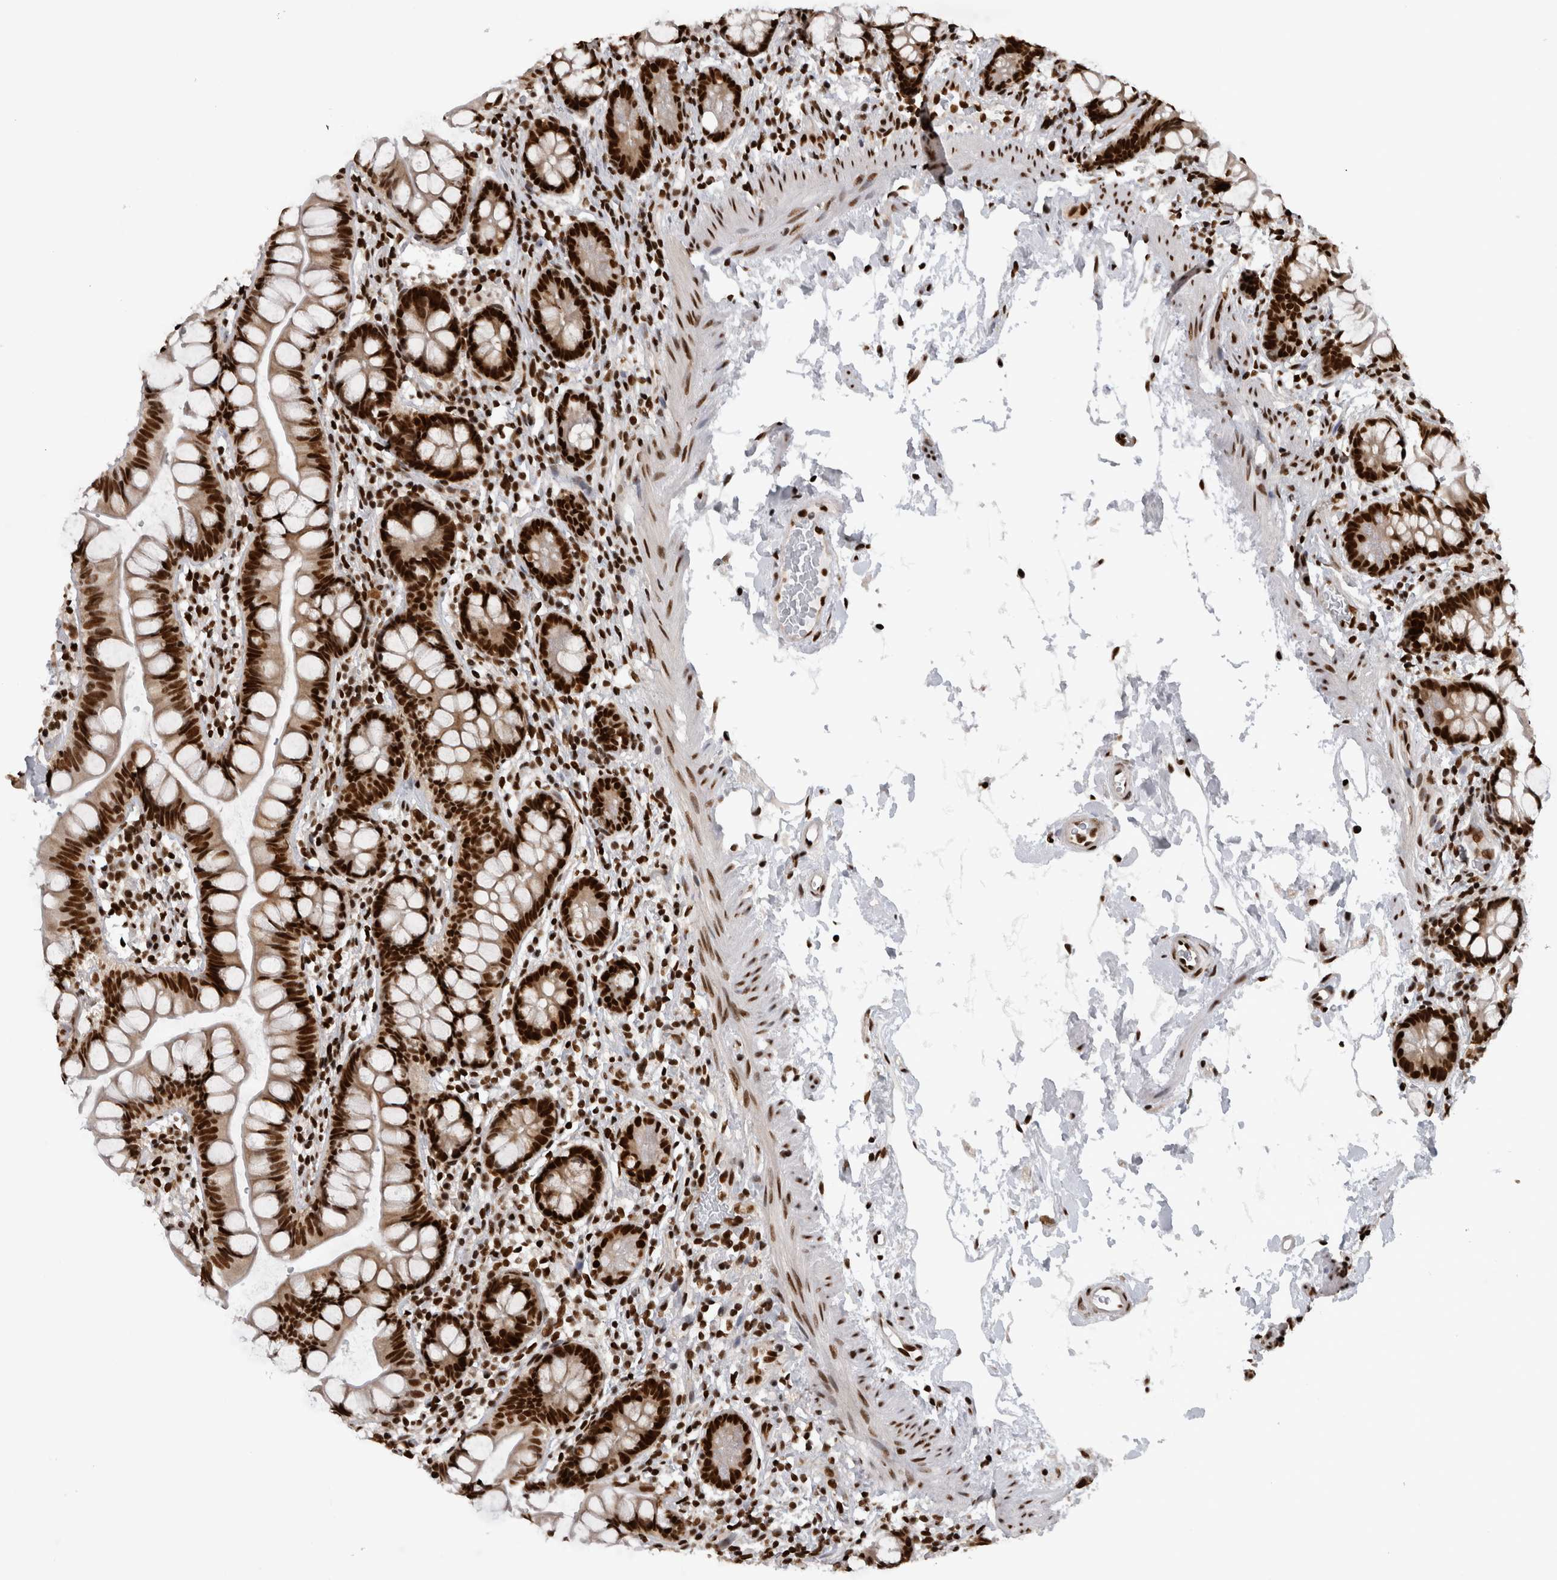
{"staining": {"intensity": "strong", "quantity": ">75%", "location": "nuclear"}, "tissue": "small intestine", "cell_type": "Glandular cells", "image_type": "normal", "snomed": [{"axis": "morphology", "description": "Normal tissue, NOS"}, {"axis": "topography", "description": "Small intestine"}], "caption": "Immunohistochemical staining of unremarkable small intestine demonstrates high levels of strong nuclear positivity in about >75% of glandular cells. Nuclei are stained in blue.", "gene": "ZSCAN2", "patient": {"sex": "female", "age": 84}}